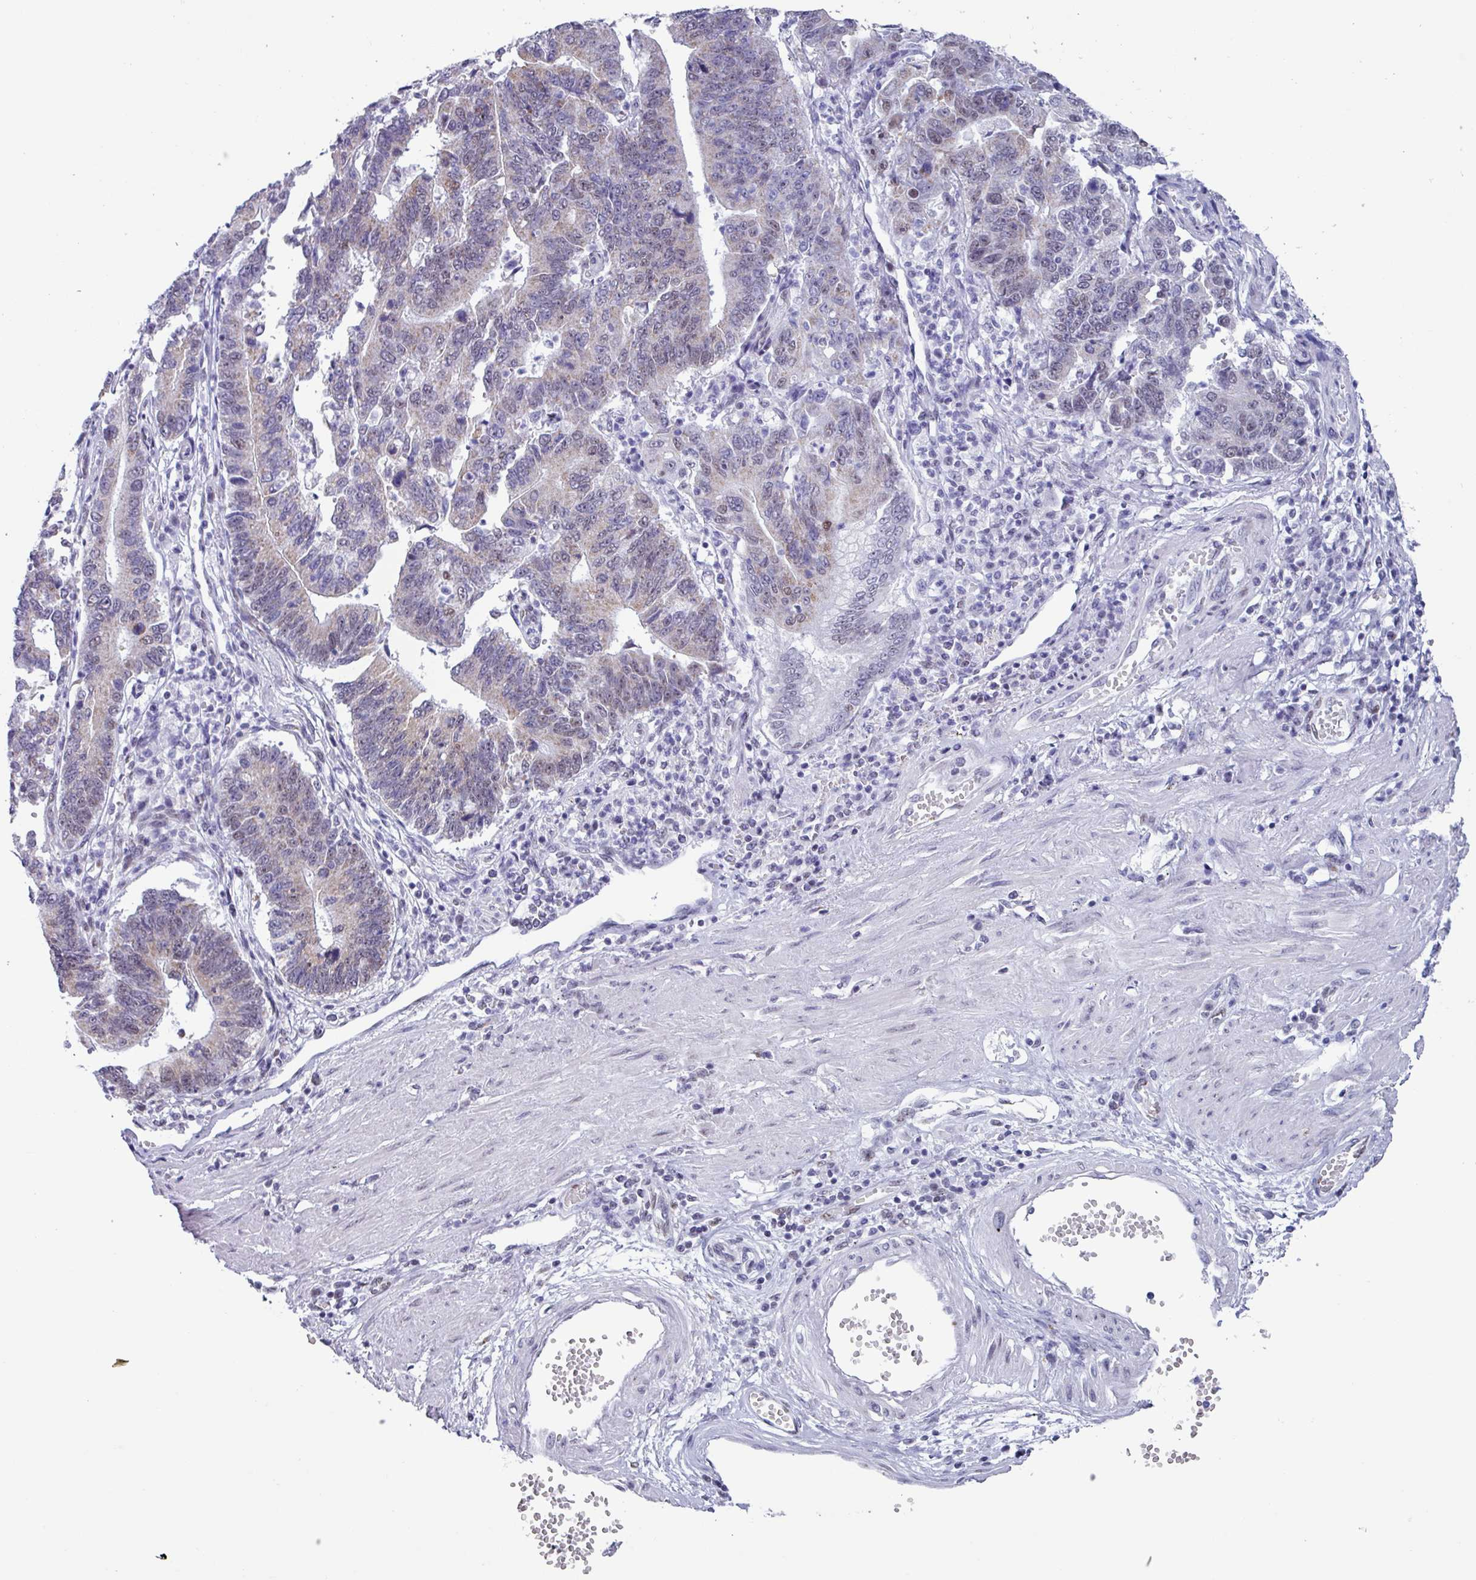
{"staining": {"intensity": "weak", "quantity": "25%-75%", "location": "cytoplasmic/membranous,nuclear"}, "tissue": "stomach cancer", "cell_type": "Tumor cells", "image_type": "cancer", "snomed": [{"axis": "morphology", "description": "Adenocarcinoma, NOS"}, {"axis": "topography", "description": "Stomach"}], "caption": "There is low levels of weak cytoplasmic/membranous and nuclear expression in tumor cells of adenocarcinoma (stomach), as demonstrated by immunohistochemical staining (brown color).", "gene": "PUF60", "patient": {"sex": "male", "age": 59}}